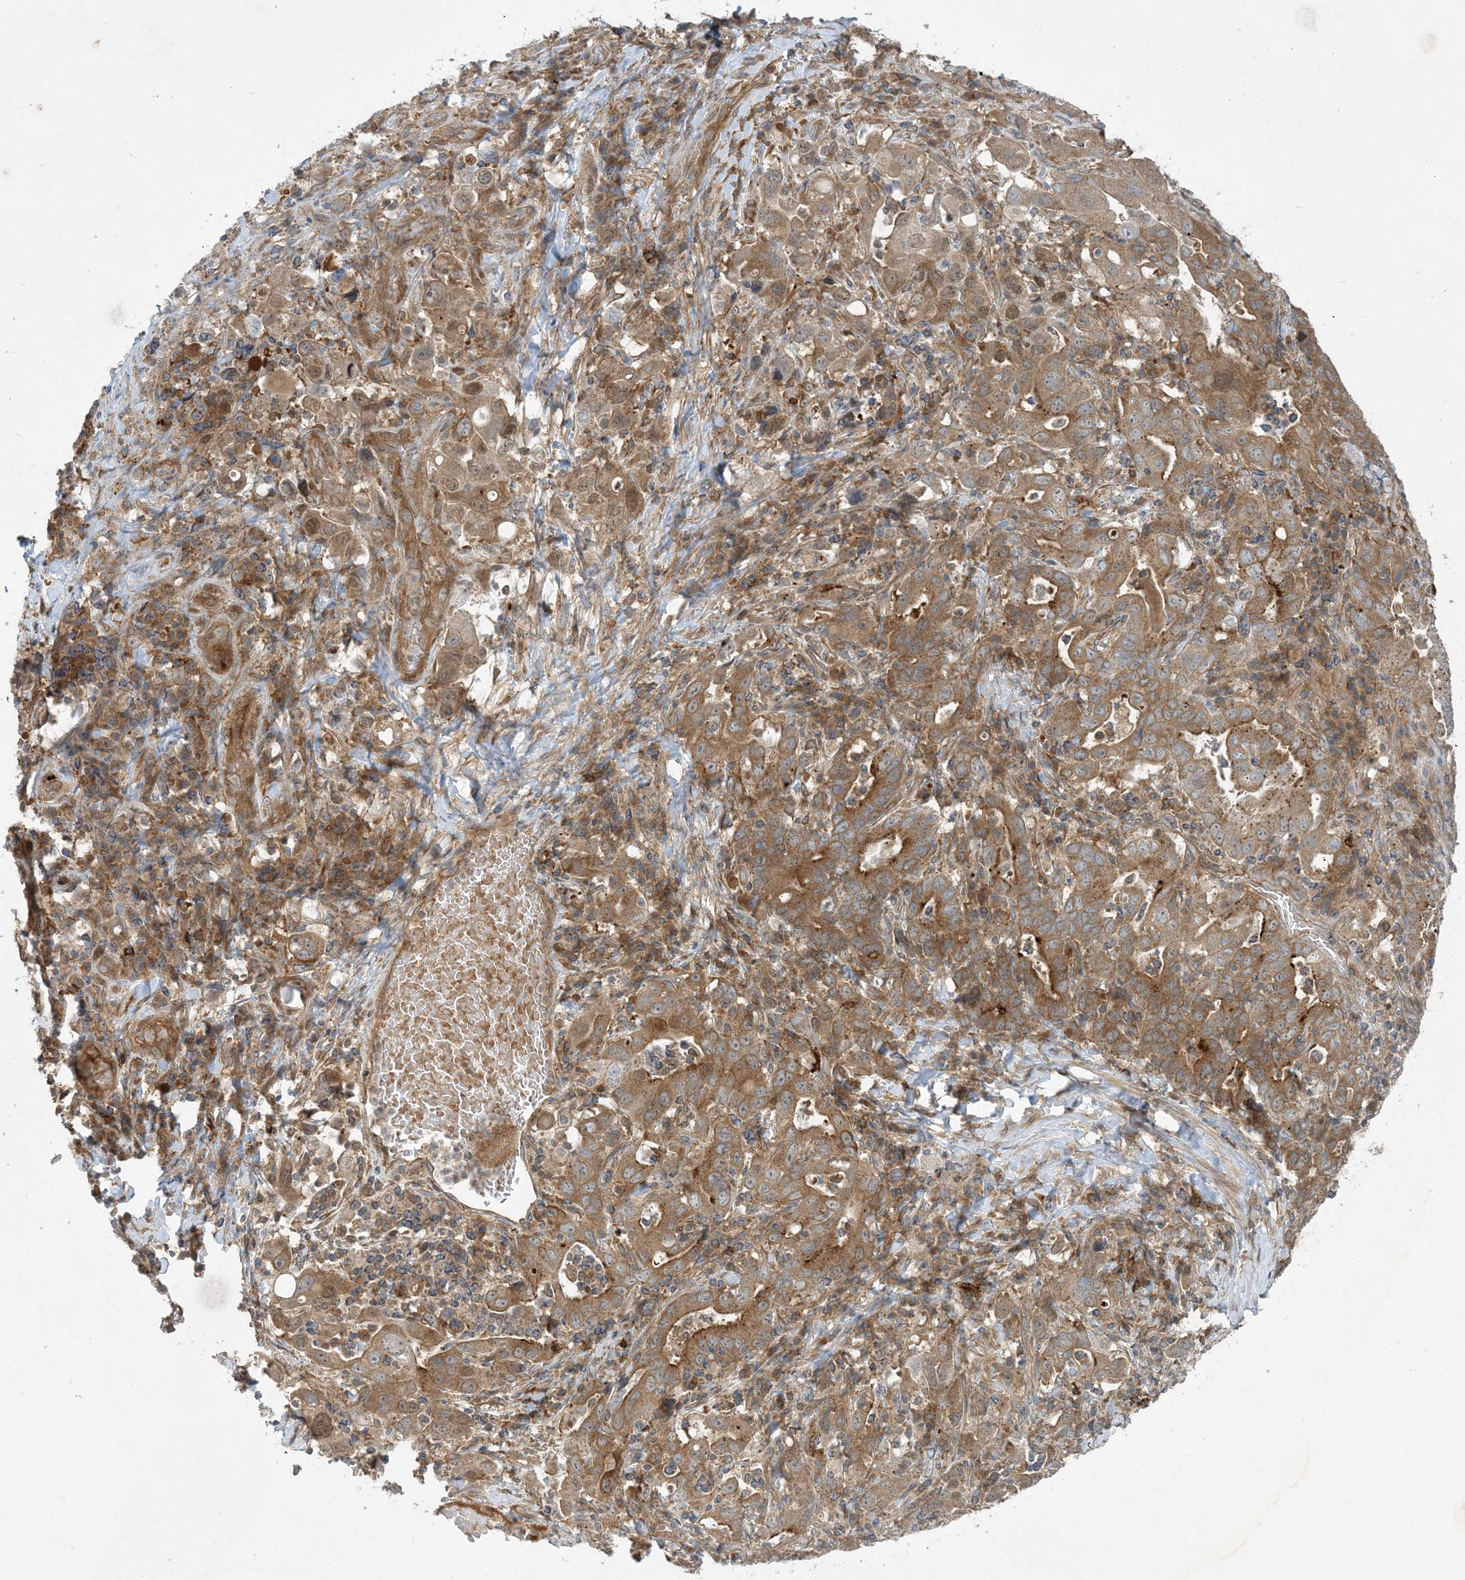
{"staining": {"intensity": "moderate", "quantity": ">75%", "location": "cytoplasmic/membranous"}, "tissue": "stomach cancer", "cell_type": "Tumor cells", "image_type": "cancer", "snomed": [{"axis": "morphology", "description": "Adenocarcinoma, NOS"}, {"axis": "topography", "description": "Stomach, upper"}], "caption": "Stomach cancer was stained to show a protein in brown. There is medium levels of moderate cytoplasmic/membranous expression in about >75% of tumor cells.", "gene": "STAM2", "patient": {"sex": "male", "age": 62}}